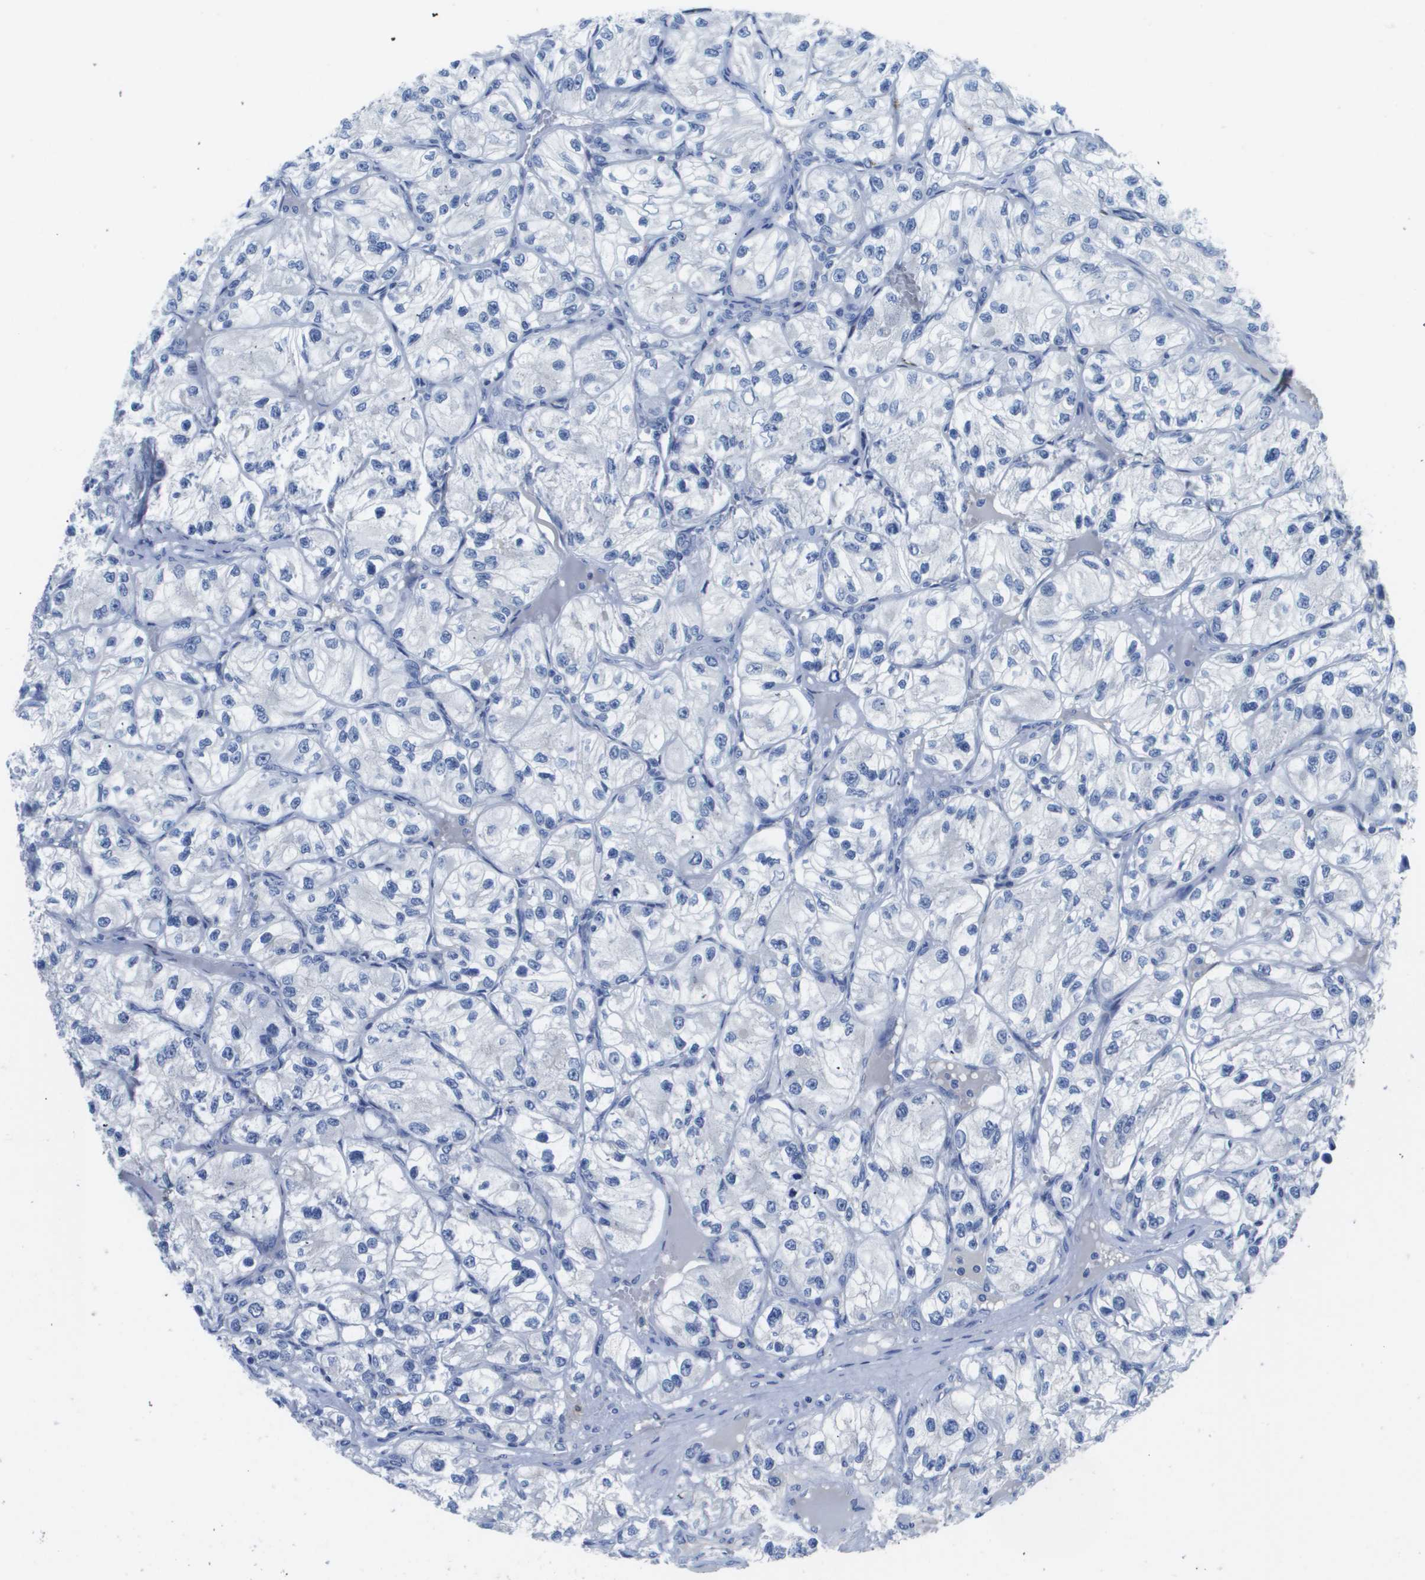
{"staining": {"intensity": "negative", "quantity": "none", "location": "none"}, "tissue": "renal cancer", "cell_type": "Tumor cells", "image_type": "cancer", "snomed": [{"axis": "morphology", "description": "Adenocarcinoma, NOS"}, {"axis": "topography", "description": "Kidney"}], "caption": "Human adenocarcinoma (renal) stained for a protein using IHC demonstrates no expression in tumor cells.", "gene": "MS4A1", "patient": {"sex": "female", "age": 57}}